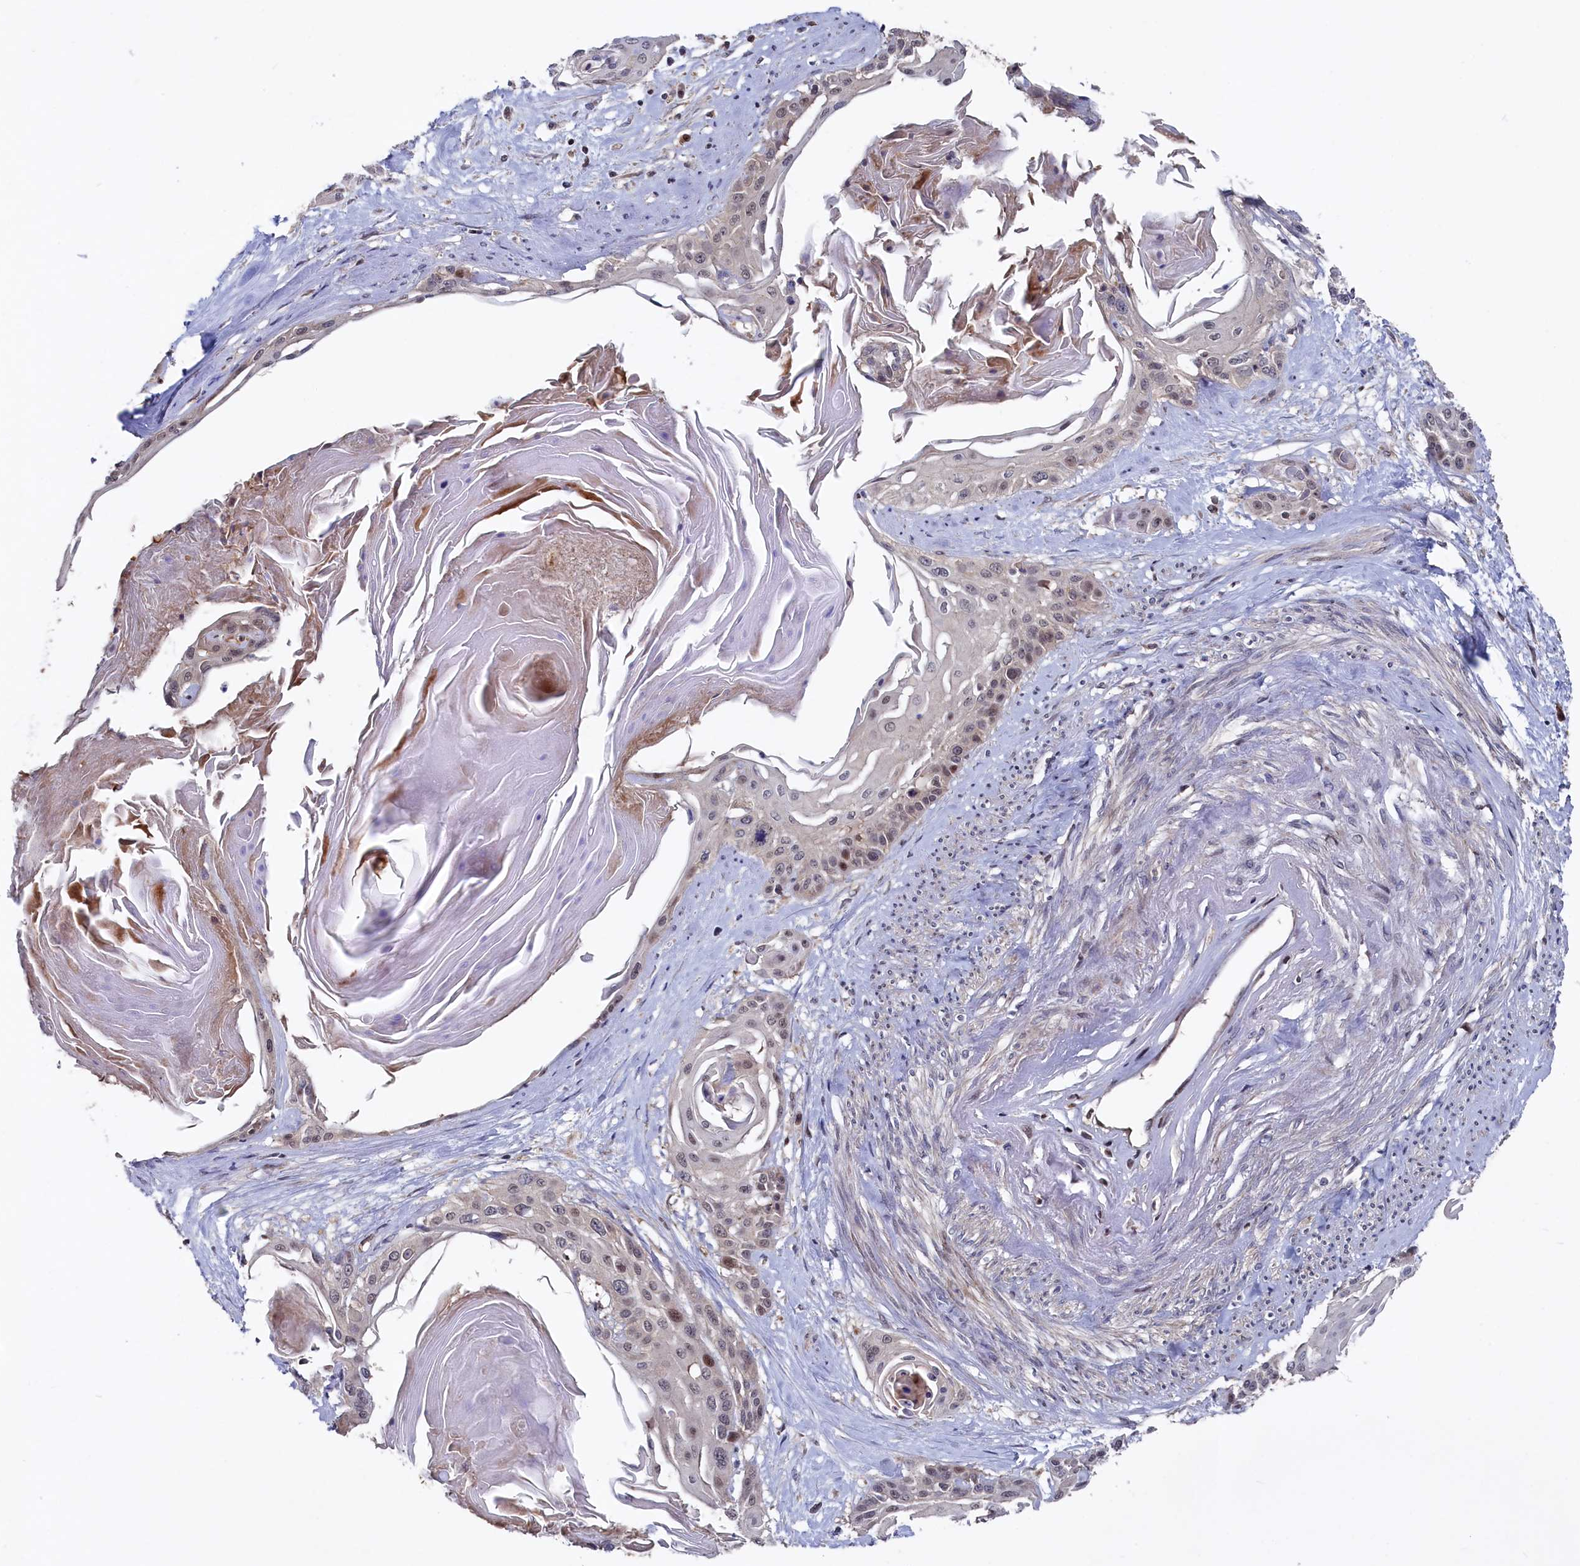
{"staining": {"intensity": "moderate", "quantity": "25%-75%", "location": "nuclear"}, "tissue": "cervical cancer", "cell_type": "Tumor cells", "image_type": "cancer", "snomed": [{"axis": "morphology", "description": "Squamous cell carcinoma, NOS"}, {"axis": "topography", "description": "Cervix"}], "caption": "Cervical cancer (squamous cell carcinoma) was stained to show a protein in brown. There is medium levels of moderate nuclear staining in about 25%-75% of tumor cells. Nuclei are stained in blue.", "gene": "TMC5", "patient": {"sex": "female", "age": 57}}